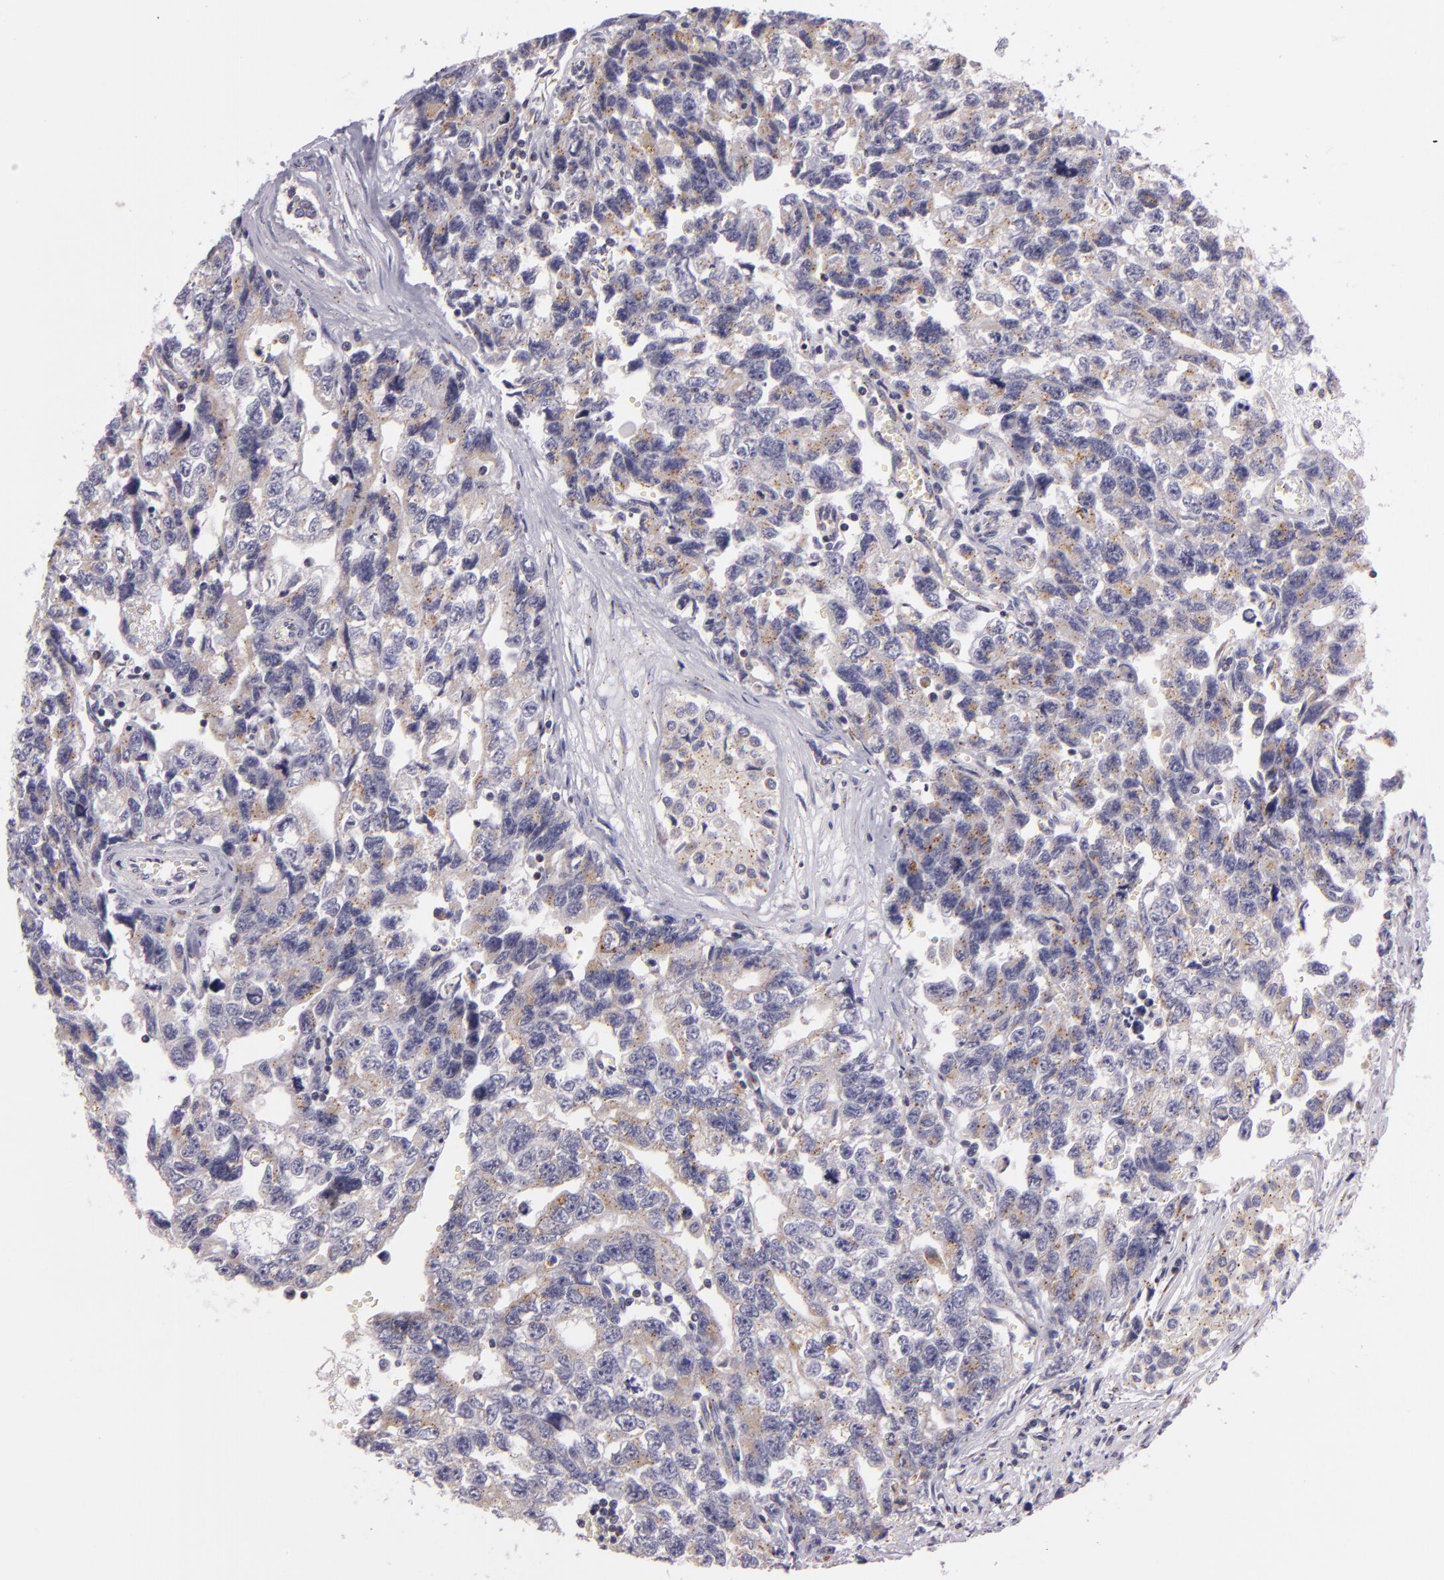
{"staining": {"intensity": "weak", "quantity": ">75%", "location": "cytoplasmic/membranous"}, "tissue": "testis cancer", "cell_type": "Tumor cells", "image_type": "cancer", "snomed": [{"axis": "morphology", "description": "Carcinoma, Embryonal, NOS"}, {"axis": "topography", "description": "Testis"}], "caption": "This is a micrograph of IHC staining of embryonal carcinoma (testis), which shows weak positivity in the cytoplasmic/membranous of tumor cells.", "gene": "CILK1", "patient": {"sex": "male", "age": 31}}